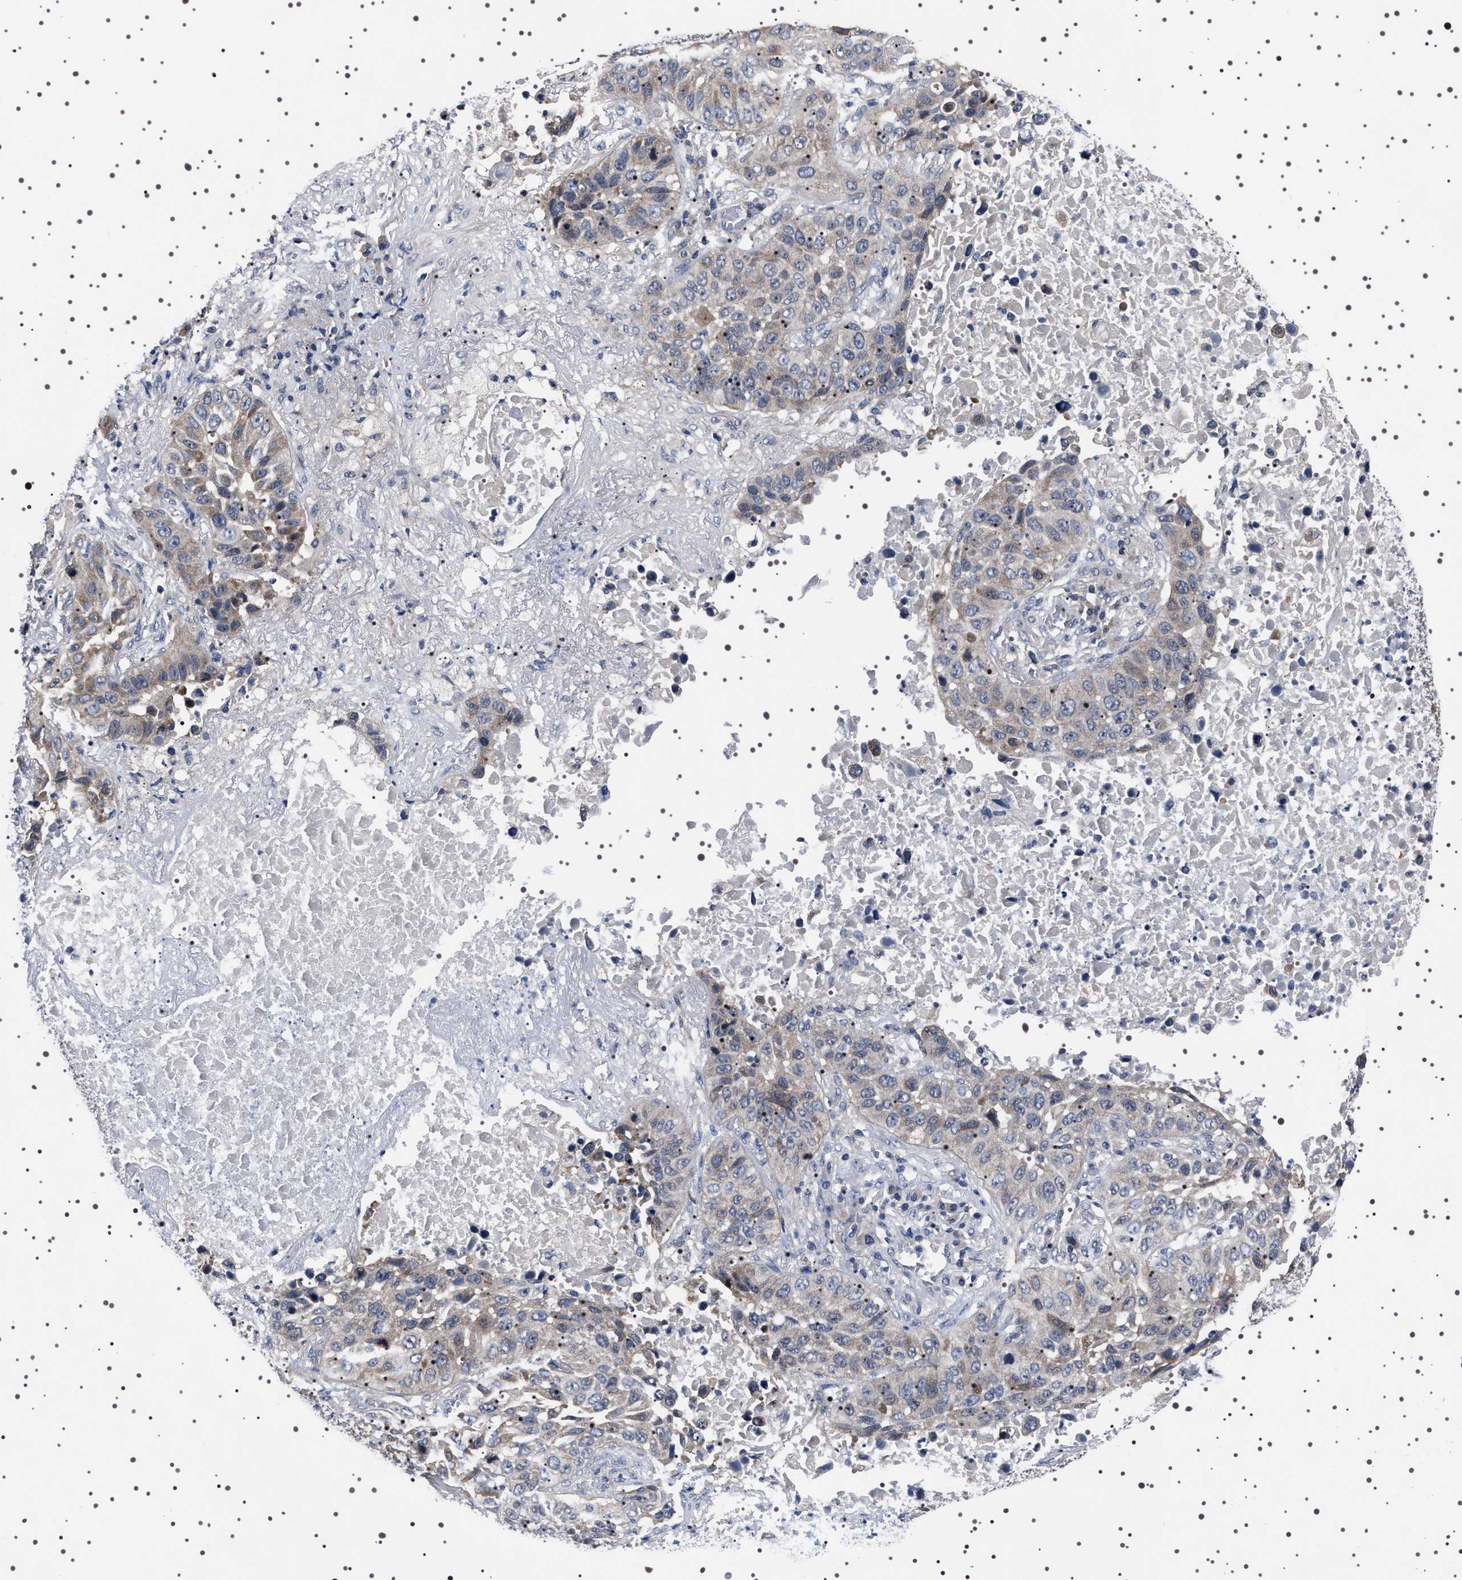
{"staining": {"intensity": "weak", "quantity": "<25%", "location": "cytoplasmic/membranous"}, "tissue": "lung cancer", "cell_type": "Tumor cells", "image_type": "cancer", "snomed": [{"axis": "morphology", "description": "Squamous cell carcinoma, NOS"}, {"axis": "topography", "description": "Lung"}], "caption": "This is a histopathology image of immunohistochemistry staining of lung cancer (squamous cell carcinoma), which shows no positivity in tumor cells.", "gene": "TARBP1", "patient": {"sex": "male", "age": 57}}